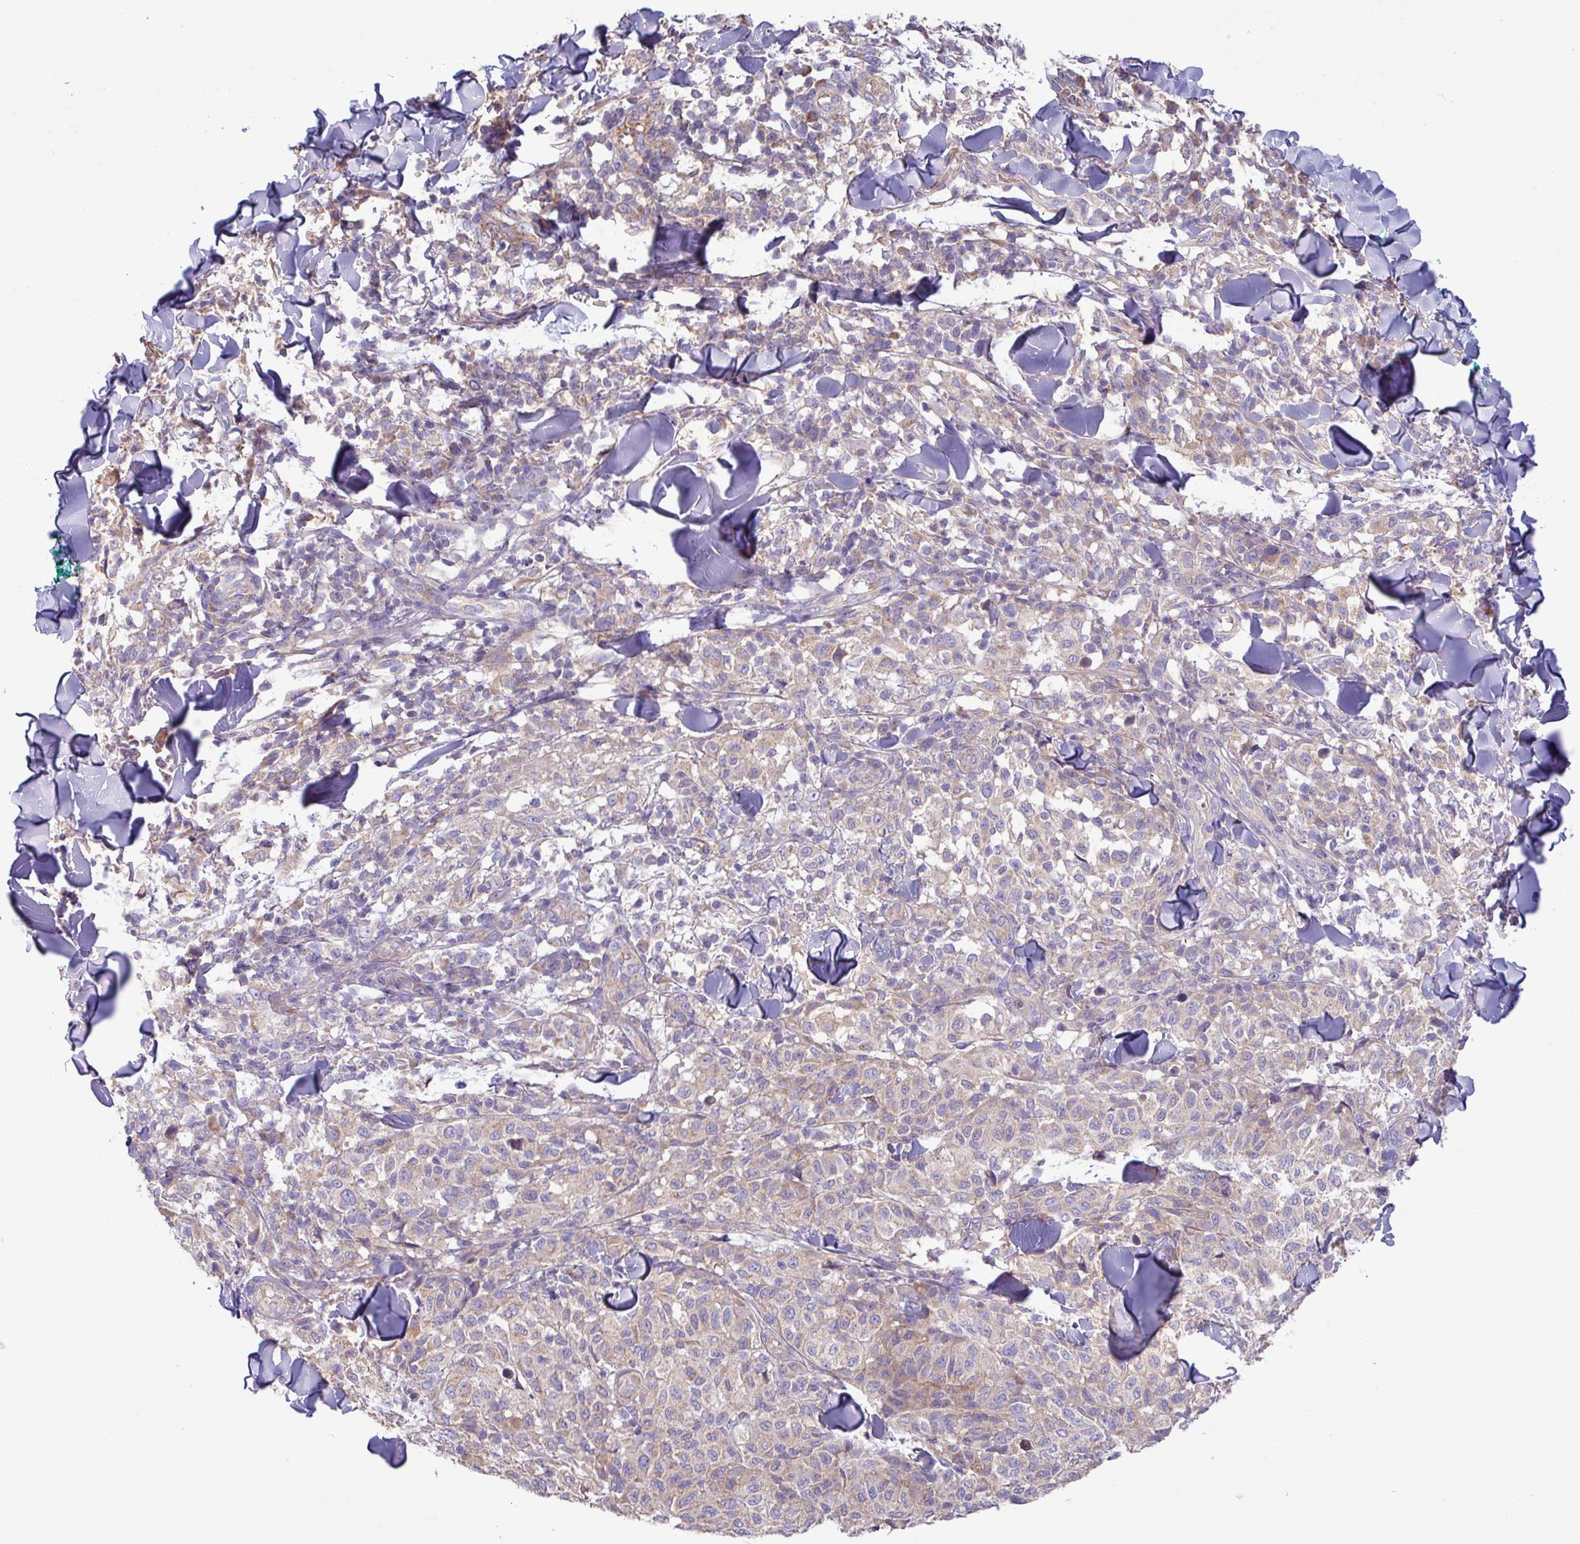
{"staining": {"intensity": "negative", "quantity": "none", "location": "none"}, "tissue": "melanoma", "cell_type": "Tumor cells", "image_type": "cancer", "snomed": [{"axis": "morphology", "description": "Malignant melanoma, NOS"}, {"axis": "topography", "description": "Skin"}], "caption": "A histopathology image of human melanoma is negative for staining in tumor cells.", "gene": "PPM1J", "patient": {"sex": "male", "age": 66}}